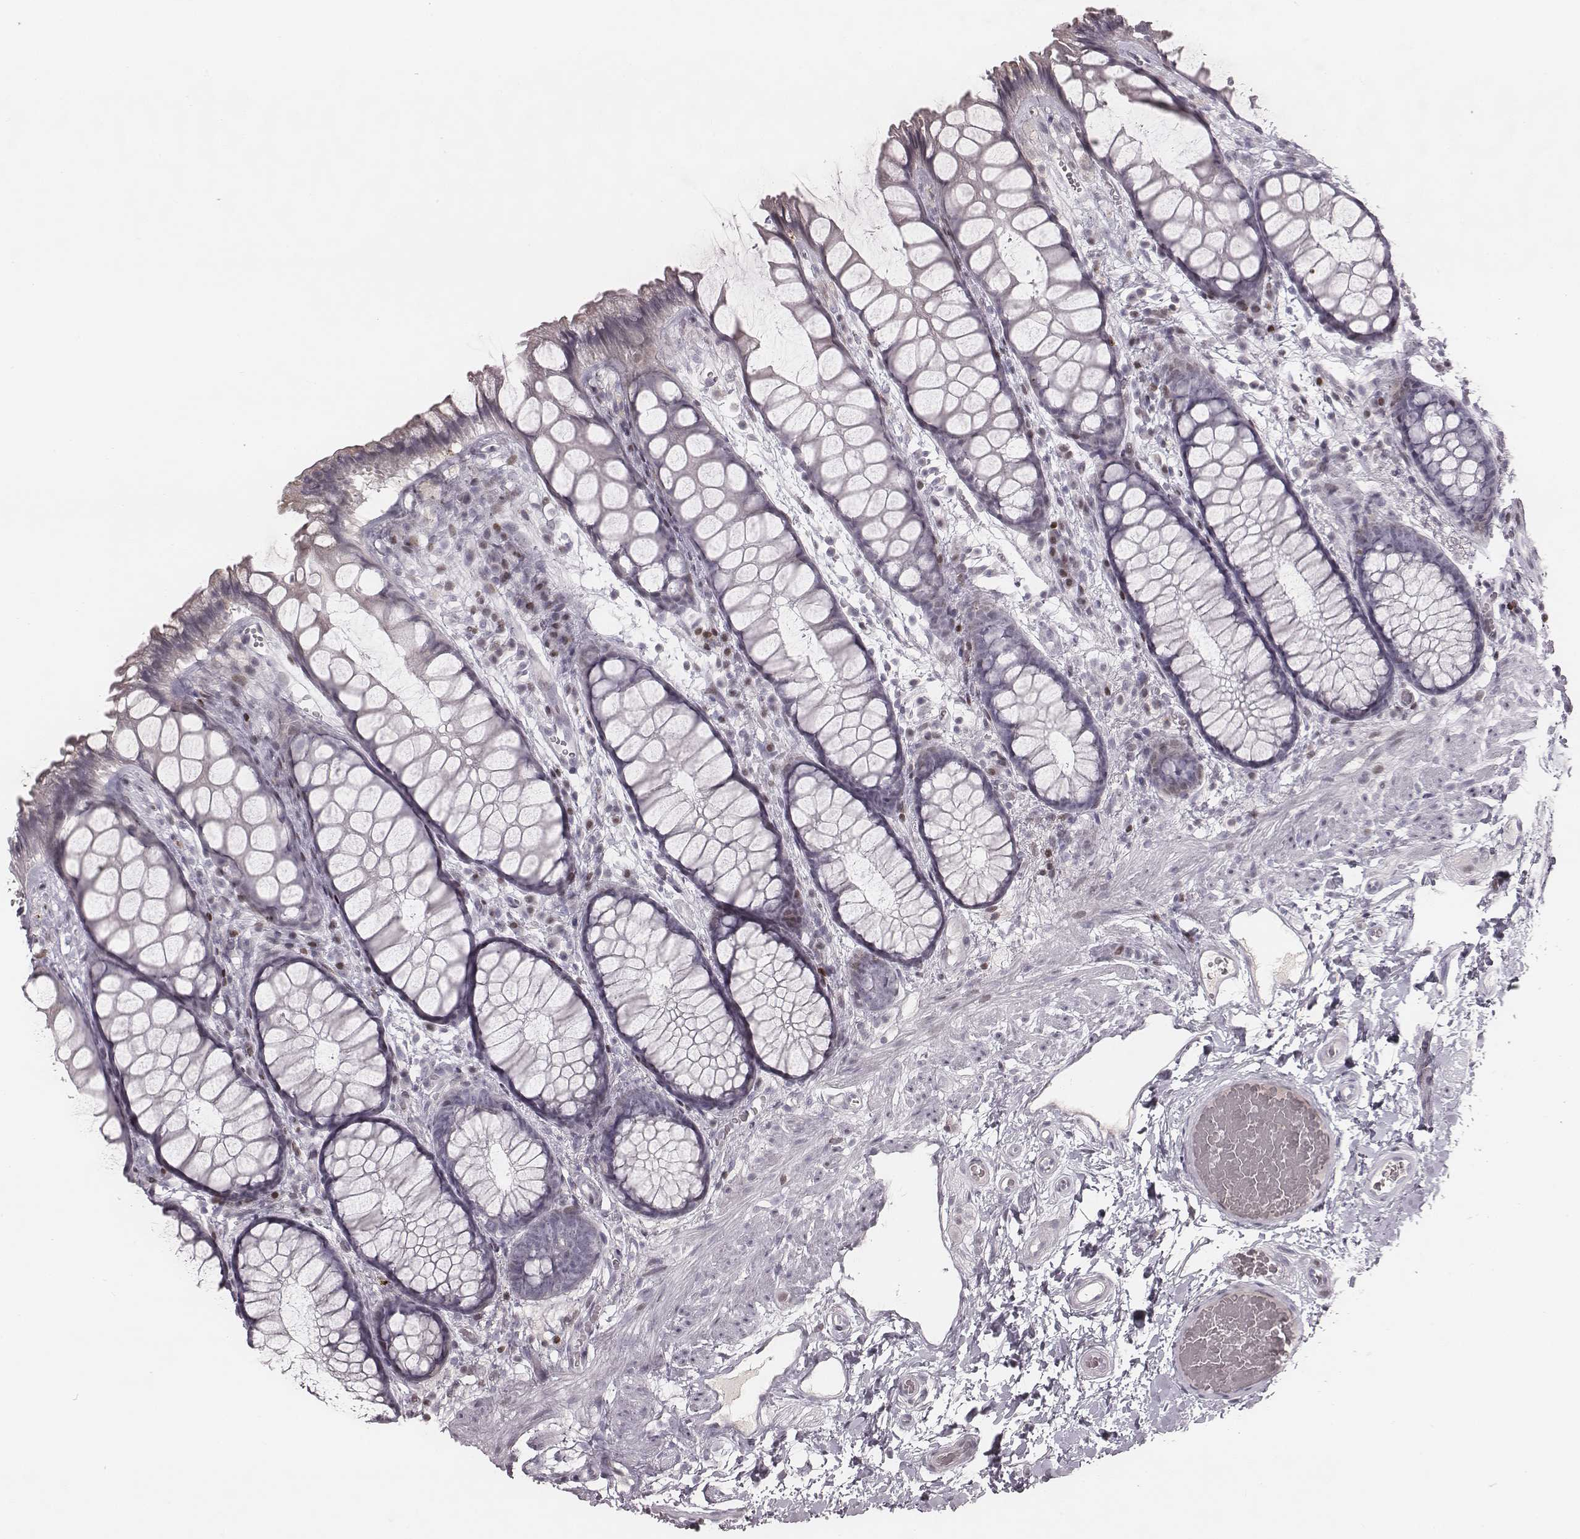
{"staining": {"intensity": "negative", "quantity": "none", "location": "none"}, "tissue": "rectum", "cell_type": "Glandular cells", "image_type": "normal", "snomed": [{"axis": "morphology", "description": "Normal tissue, NOS"}, {"axis": "topography", "description": "Rectum"}], "caption": "Rectum stained for a protein using IHC displays no staining glandular cells.", "gene": "NDC1", "patient": {"sex": "female", "age": 62}}